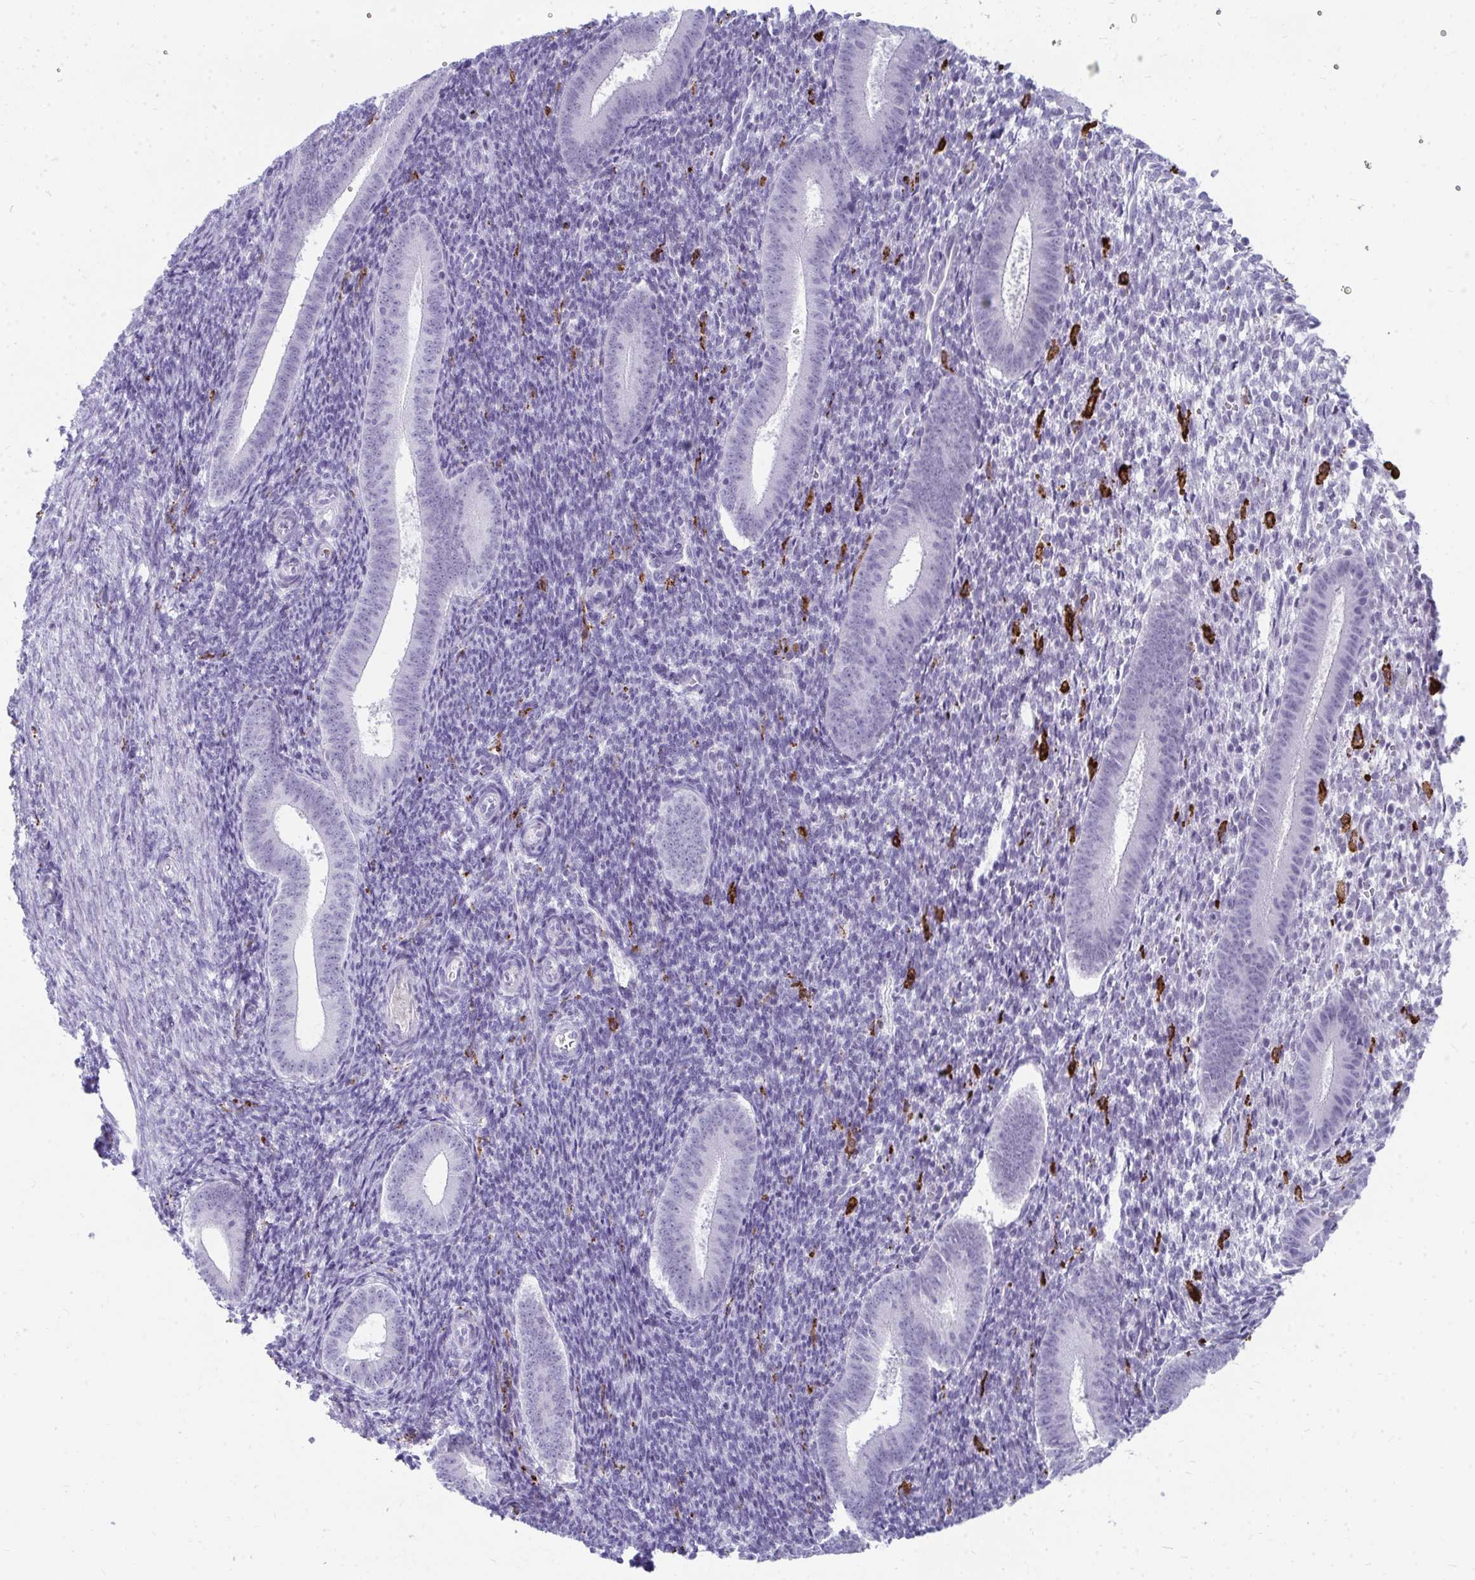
{"staining": {"intensity": "negative", "quantity": "none", "location": "none"}, "tissue": "endometrium", "cell_type": "Cells in endometrial stroma", "image_type": "normal", "snomed": [{"axis": "morphology", "description": "Normal tissue, NOS"}, {"axis": "topography", "description": "Endometrium"}], "caption": "The immunohistochemistry (IHC) micrograph has no significant expression in cells in endometrial stroma of endometrium. Nuclei are stained in blue.", "gene": "CD163", "patient": {"sex": "female", "age": 25}}